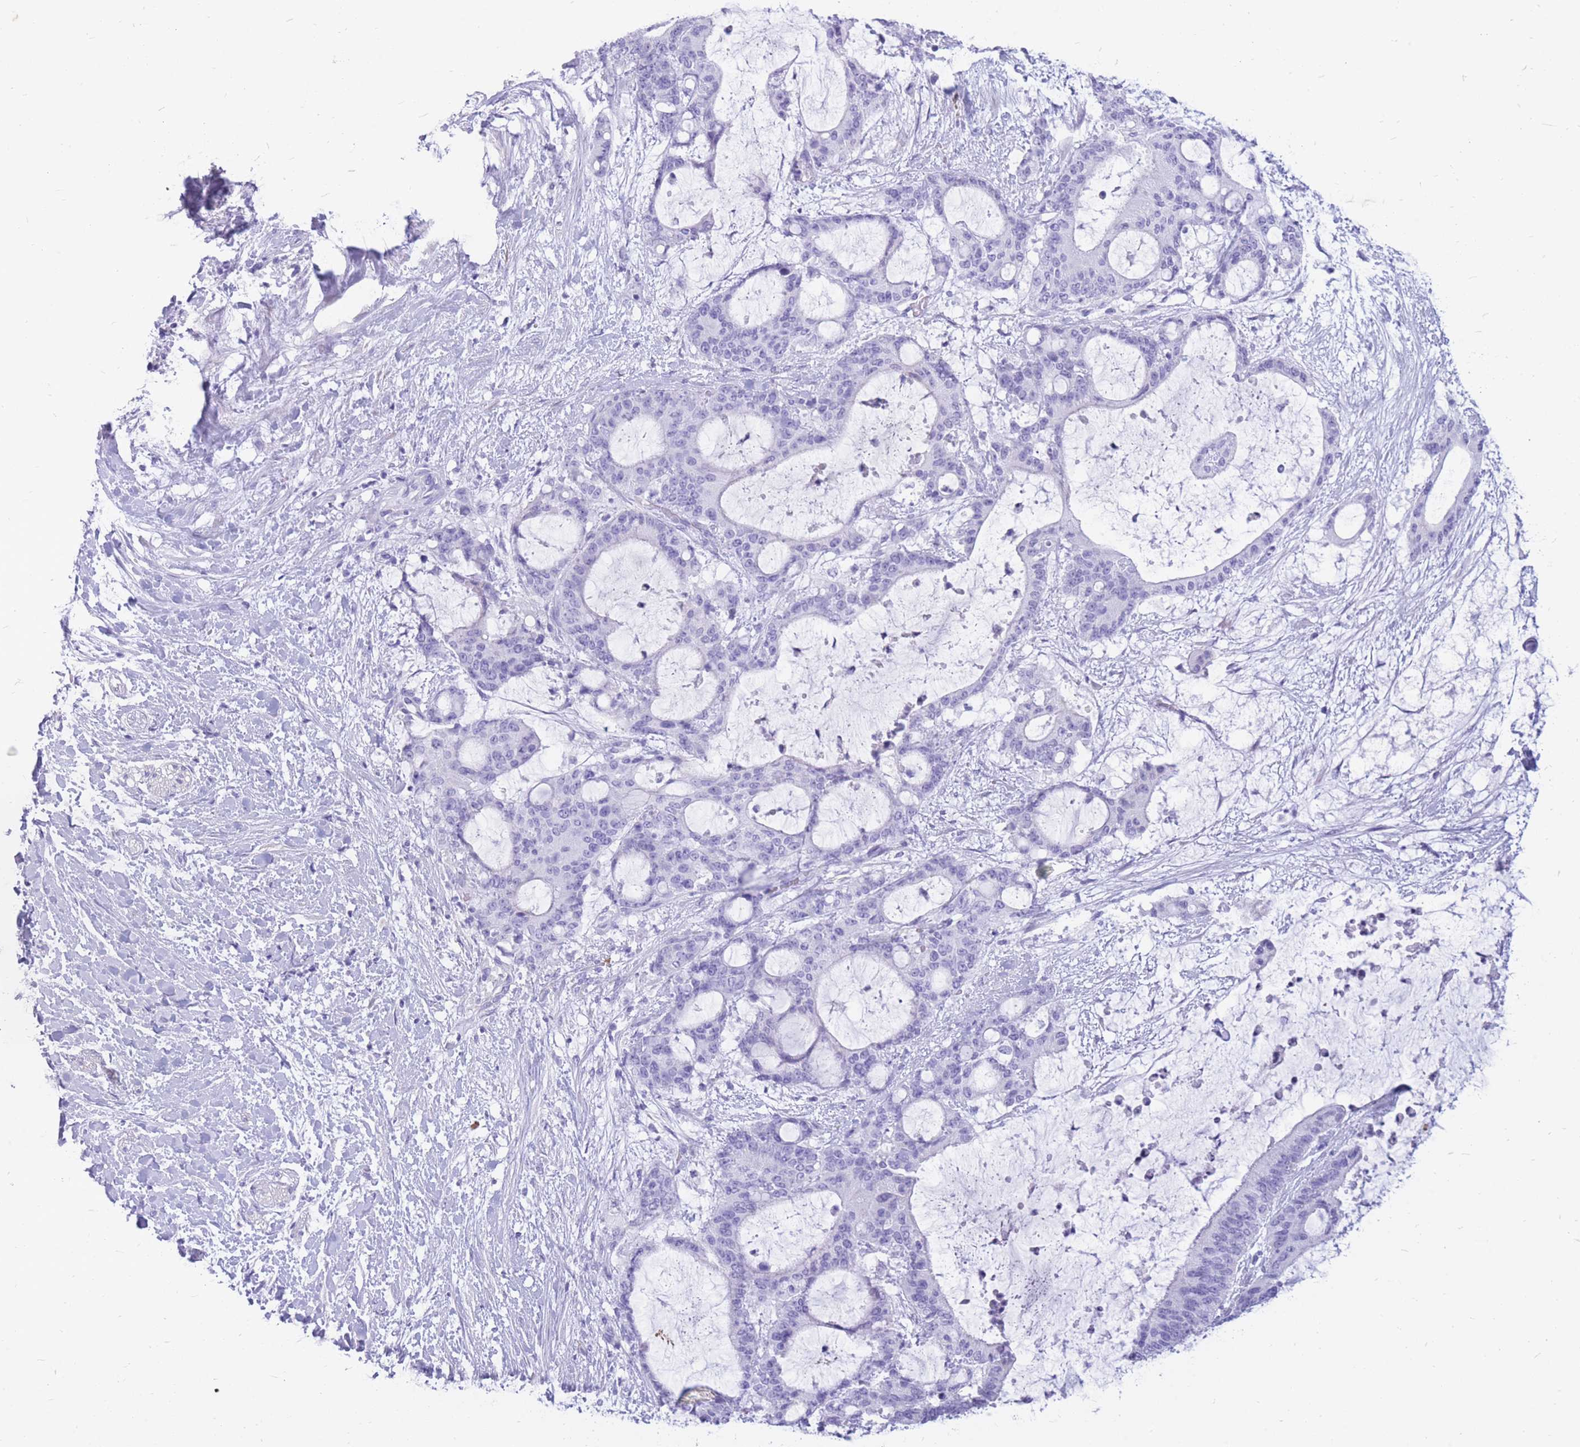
{"staining": {"intensity": "negative", "quantity": "none", "location": "none"}, "tissue": "liver cancer", "cell_type": "Tumor cells", "image_type": "cancer", "snomed": [{"axis": "morphology", "description": "Normal tissue, NOS"}, {"axis": "morphology", "description": "Cholangiocarcinoma"}, {"axis": "topography", "description": "Liver"}, {"axis": "topography", "description": "Peripheral nerve tissue"}], "caption": "A high-resolution photomicrograph shows immunohistochemistry staining of cholangiocarcinoma (liver), which displays no significant staining in tumor cells. (DAB immunohistochemistry (IHC), high magnification).", "gene": "ZFP37", "patient": {"sex": "female", "age": 73}}